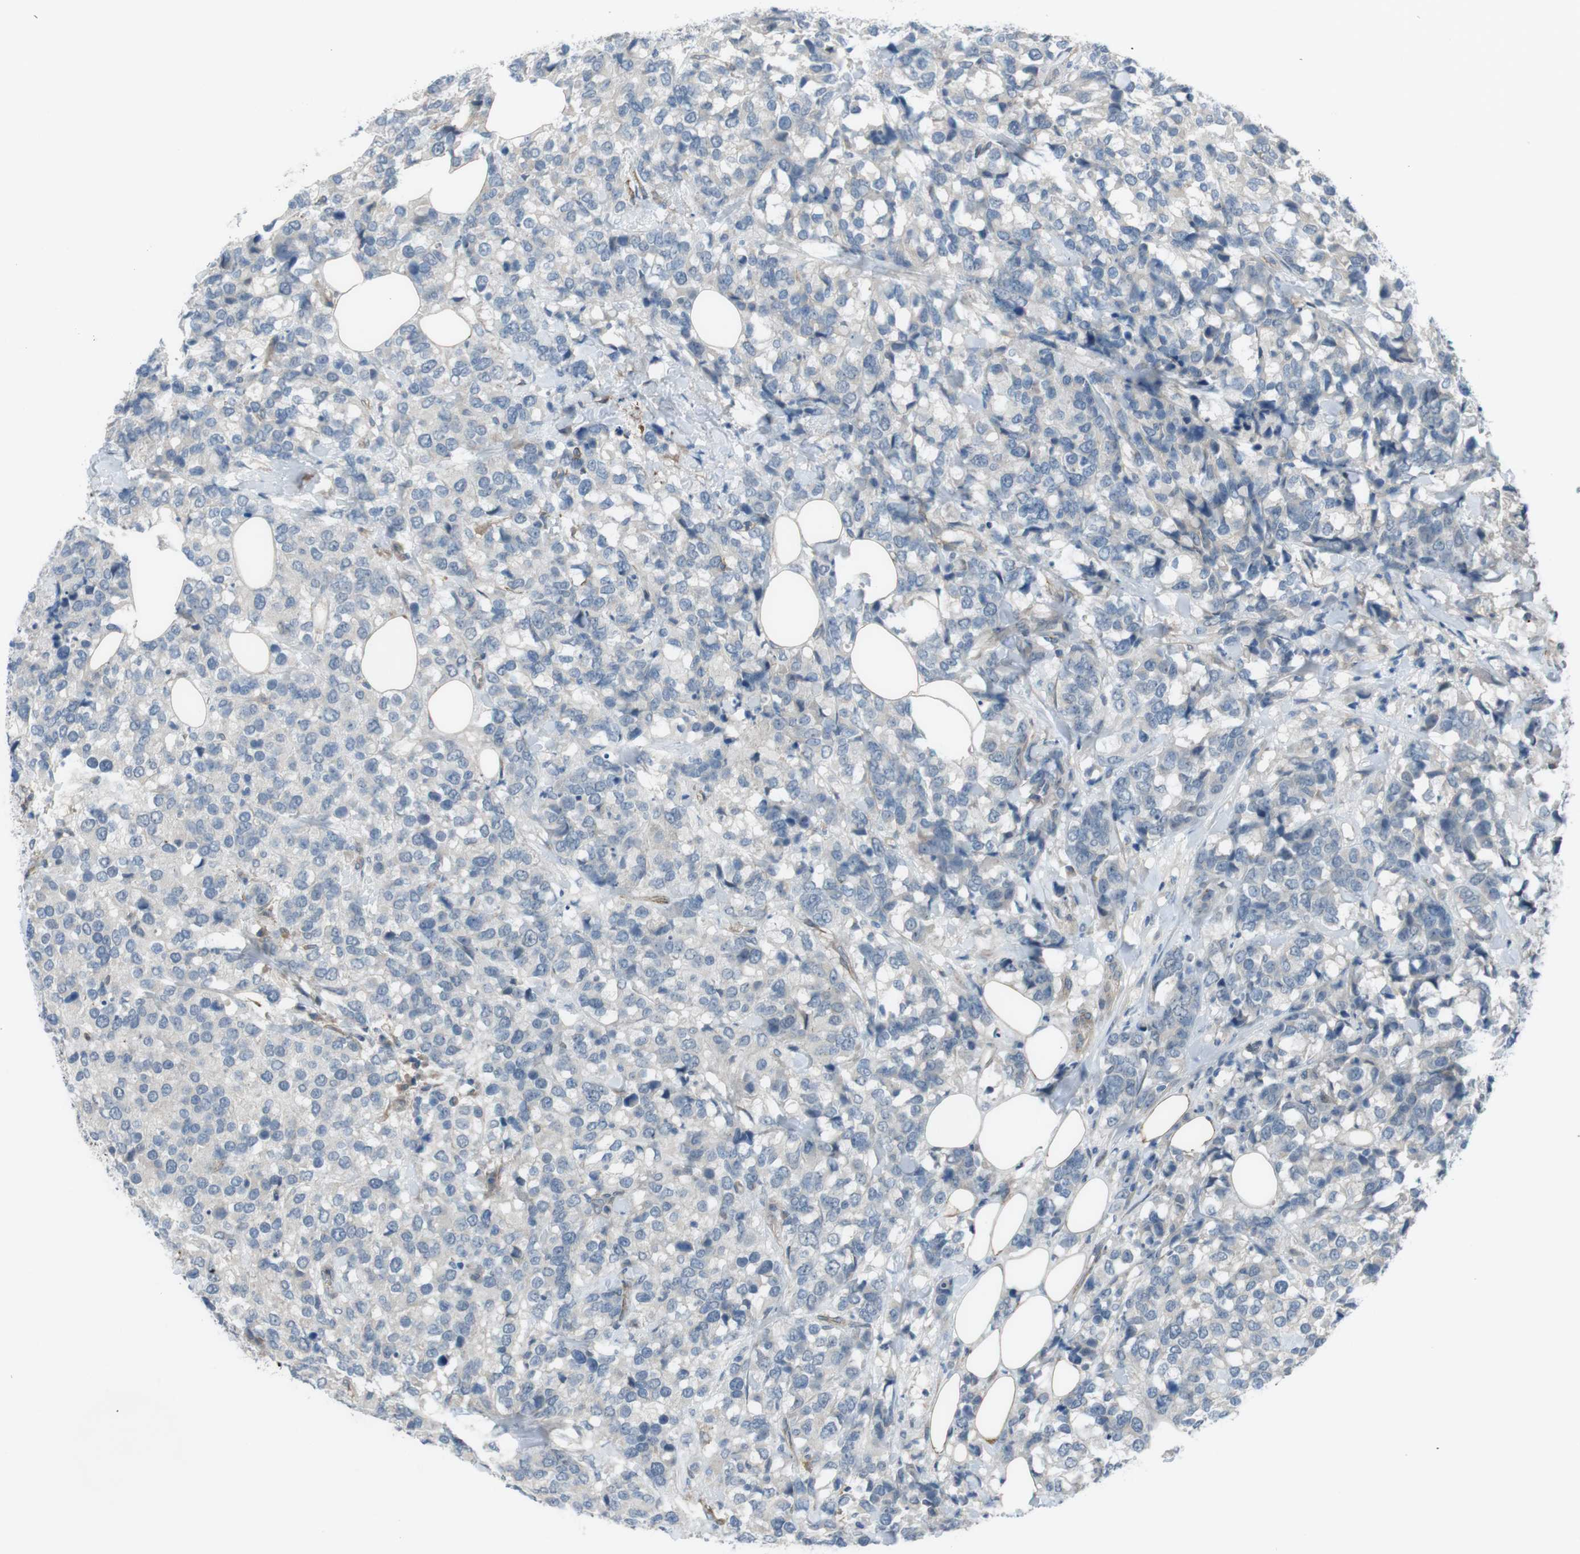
{"staining": {"intensity": "negative", "quantity": "none", "location": "none"}, "tissue": "breast cancer", "cell_type": "Tumor cells", "image_type": "cancer", "snomed": [{"axis": "morphology", "description": "Lobular carcinoma"}, {"axis": "topography", "description": "Breast"}], "caption": "Tumor cells are negative for brown protein staining in lobular carcinoma (breast).", "gene": "ANK2", "patient": {"sex": "female", "age": 59}}